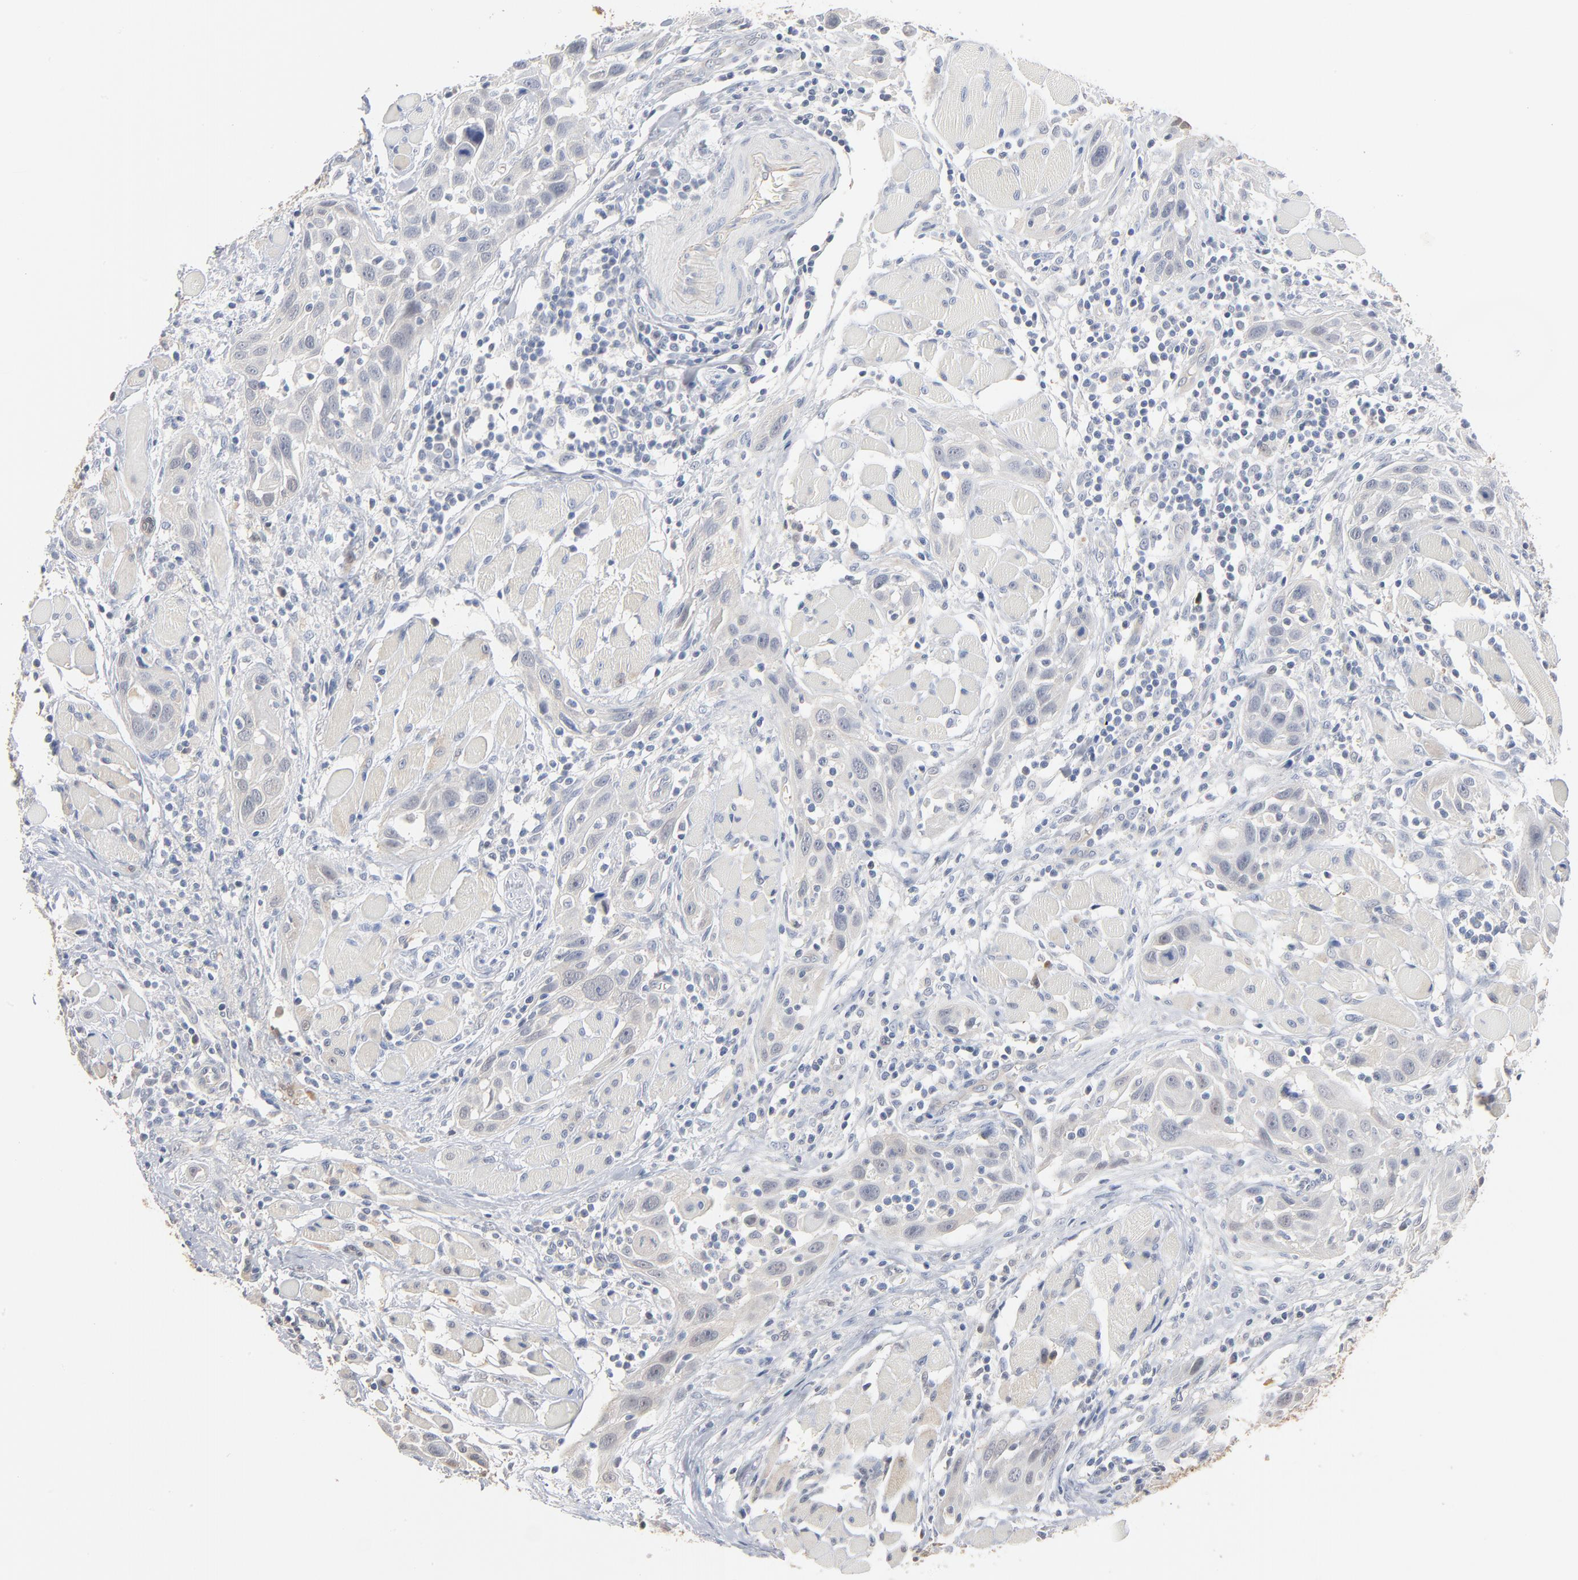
{"staining": {"intensity": "negative", "quantity": "none", "location": "none"}, "tissue": "head and neck cancer", "cell_type": "Tumor cells", "image_type": "cancer", "snomed": [{"axis": "morphology", "description": "Squamous cell carcinoma, NOS"}, {"axis": "topography", "description": "Oral tissue"}, {"axis": "topography", "description": "Head-Neck"}], "caption": "A micrograph of head and neck cancer (squamous cell carcinoma) stained for a protein exhibits no brown staining in tumor cells.", "gene": "EPCAM", "patient": {"sex": "female", "age": 50}}